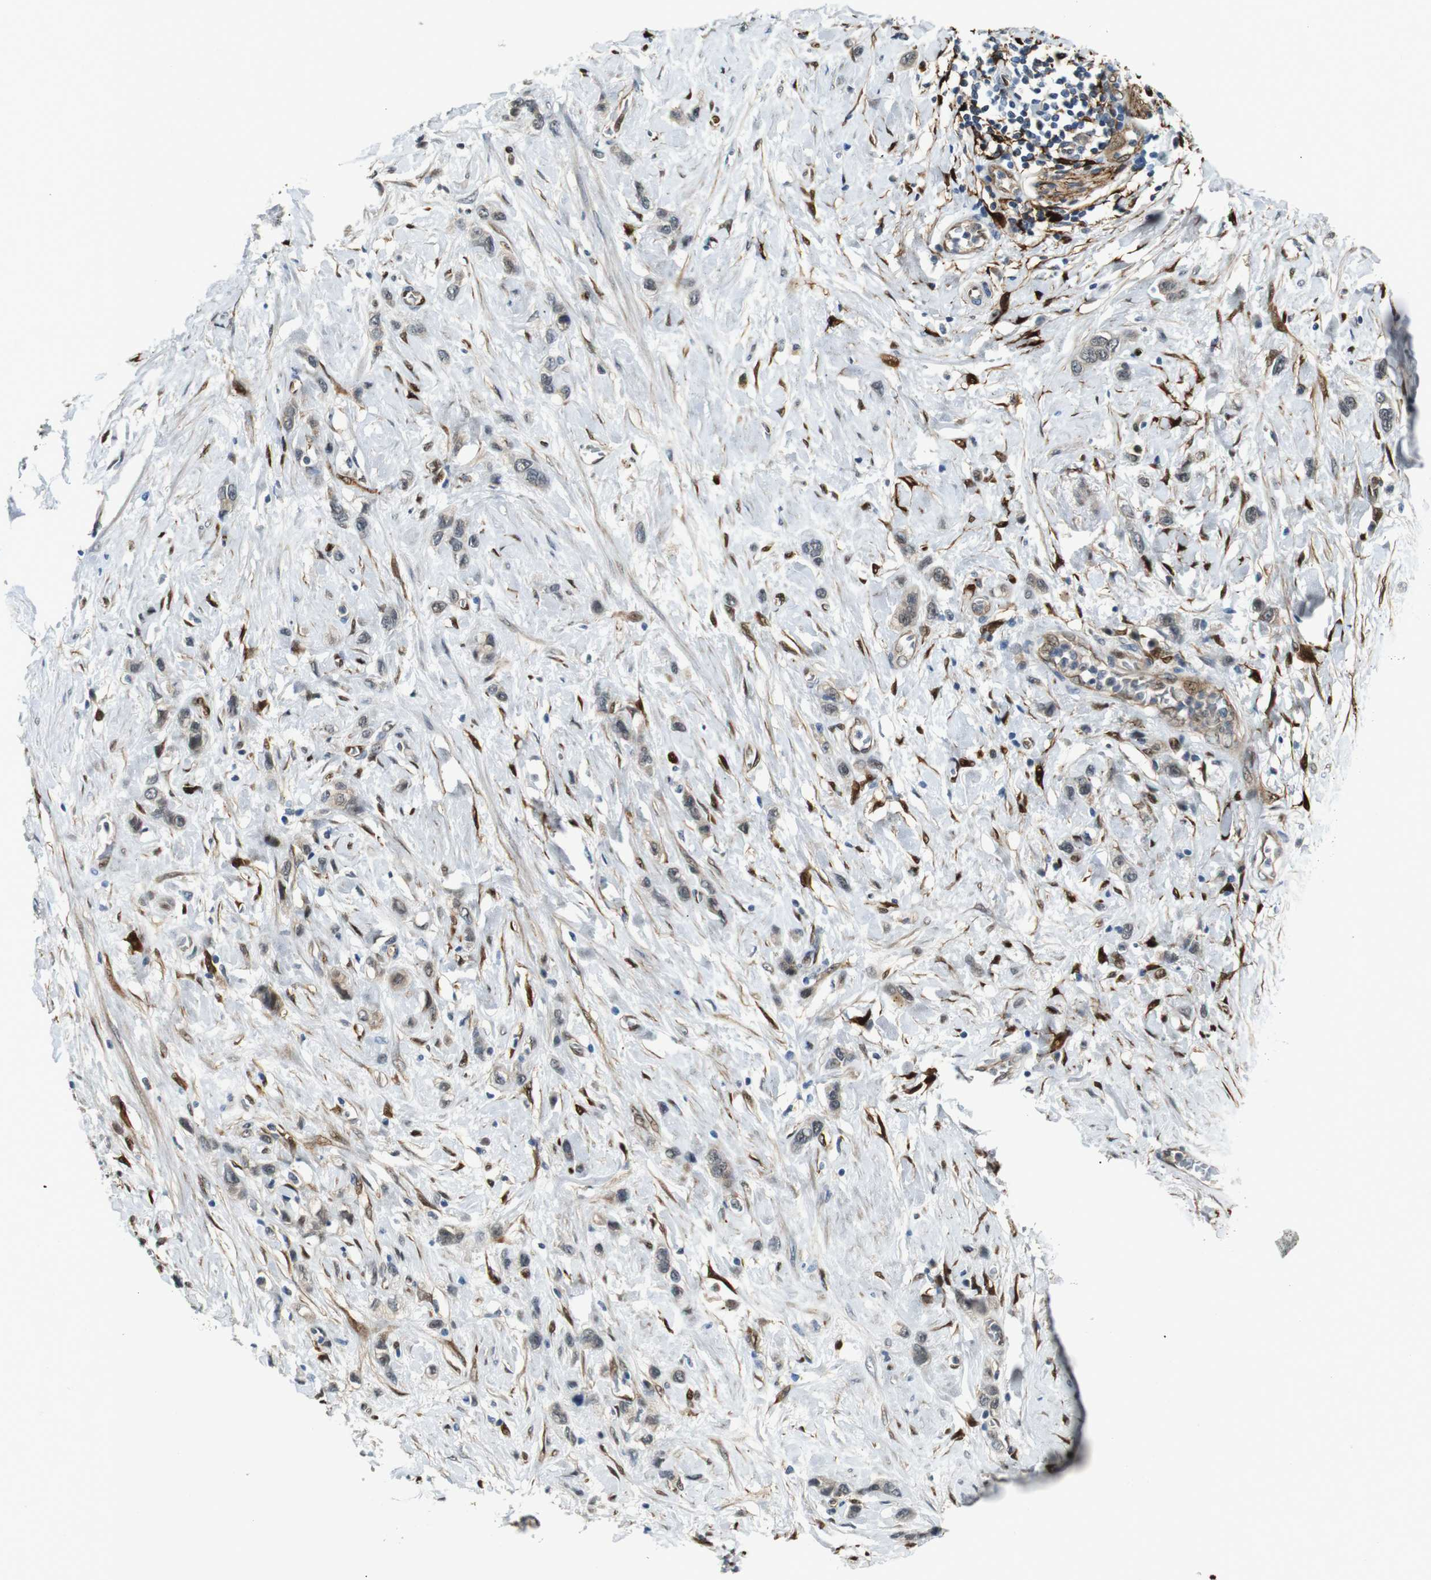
{"staining": {"intensity": "weak", "quantity": "<25%", "location": "cytoplasmic/membranous,nuclear"}, "tissue": "stomach cancer", "cell_type": "Tumor cells", "image_type": "cancer", "snomed": [{"axis": "morphology", "description": "Adenocarcinoma, NOS"}, {"axis": "morphology", "description": "Adenocarcinoma, High grade"}, {"axis": "topography", "description": "Stomach, upper"}, {"axis": "topography", "description": "Stomach, lower"}], "caption": "An immunohistochemistry histopathology image of stomach cancer is shown. There is no staining in tumor cells of stomach cancer.", "gene": "LXN", "patient": {"sex": "female", "age": 65}}